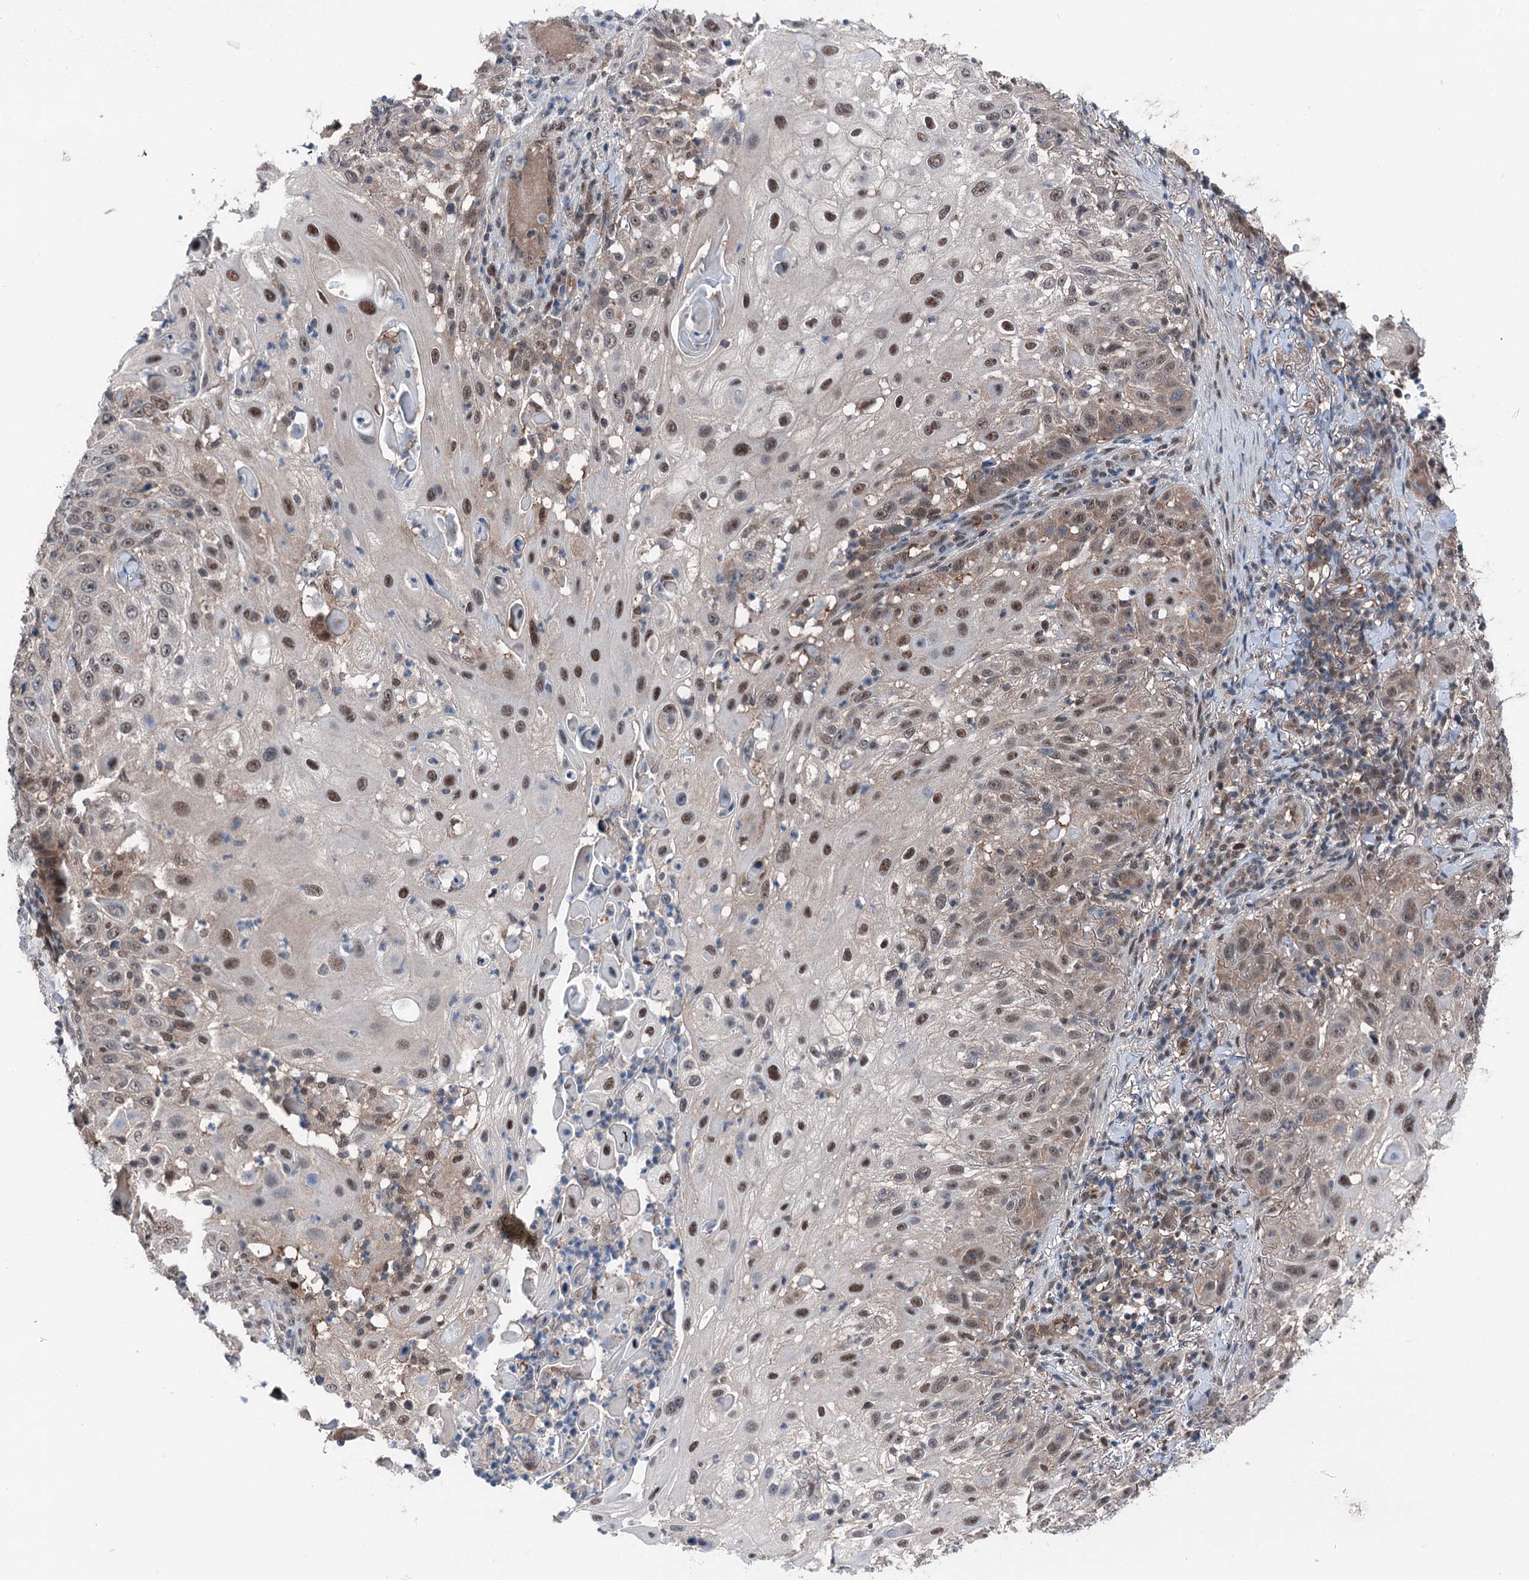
{"staining": {"intensity": "moderate", "quantity": ">75%", "location": "cytoplasmic/membranous,nuclear"}, "tissue": "skin cancer", "cell_type": "Tumor cells", "image_type": "cancer", "snomed": [{"axis": "morphology", "description": "Squamous cell carcinoma, NOS"}, {"axis": "topography", "description": "Skin"}], "caption": "Immunohistochemistry image of human skin cancer stained for a protein (brown), which shows medium levels of moderate cytoplasmic/membranous and nuclear positivity in approximately >75% of tumor cells.", "gene": "PSMD13", "patient": {"sex": "female", "age": 44}}